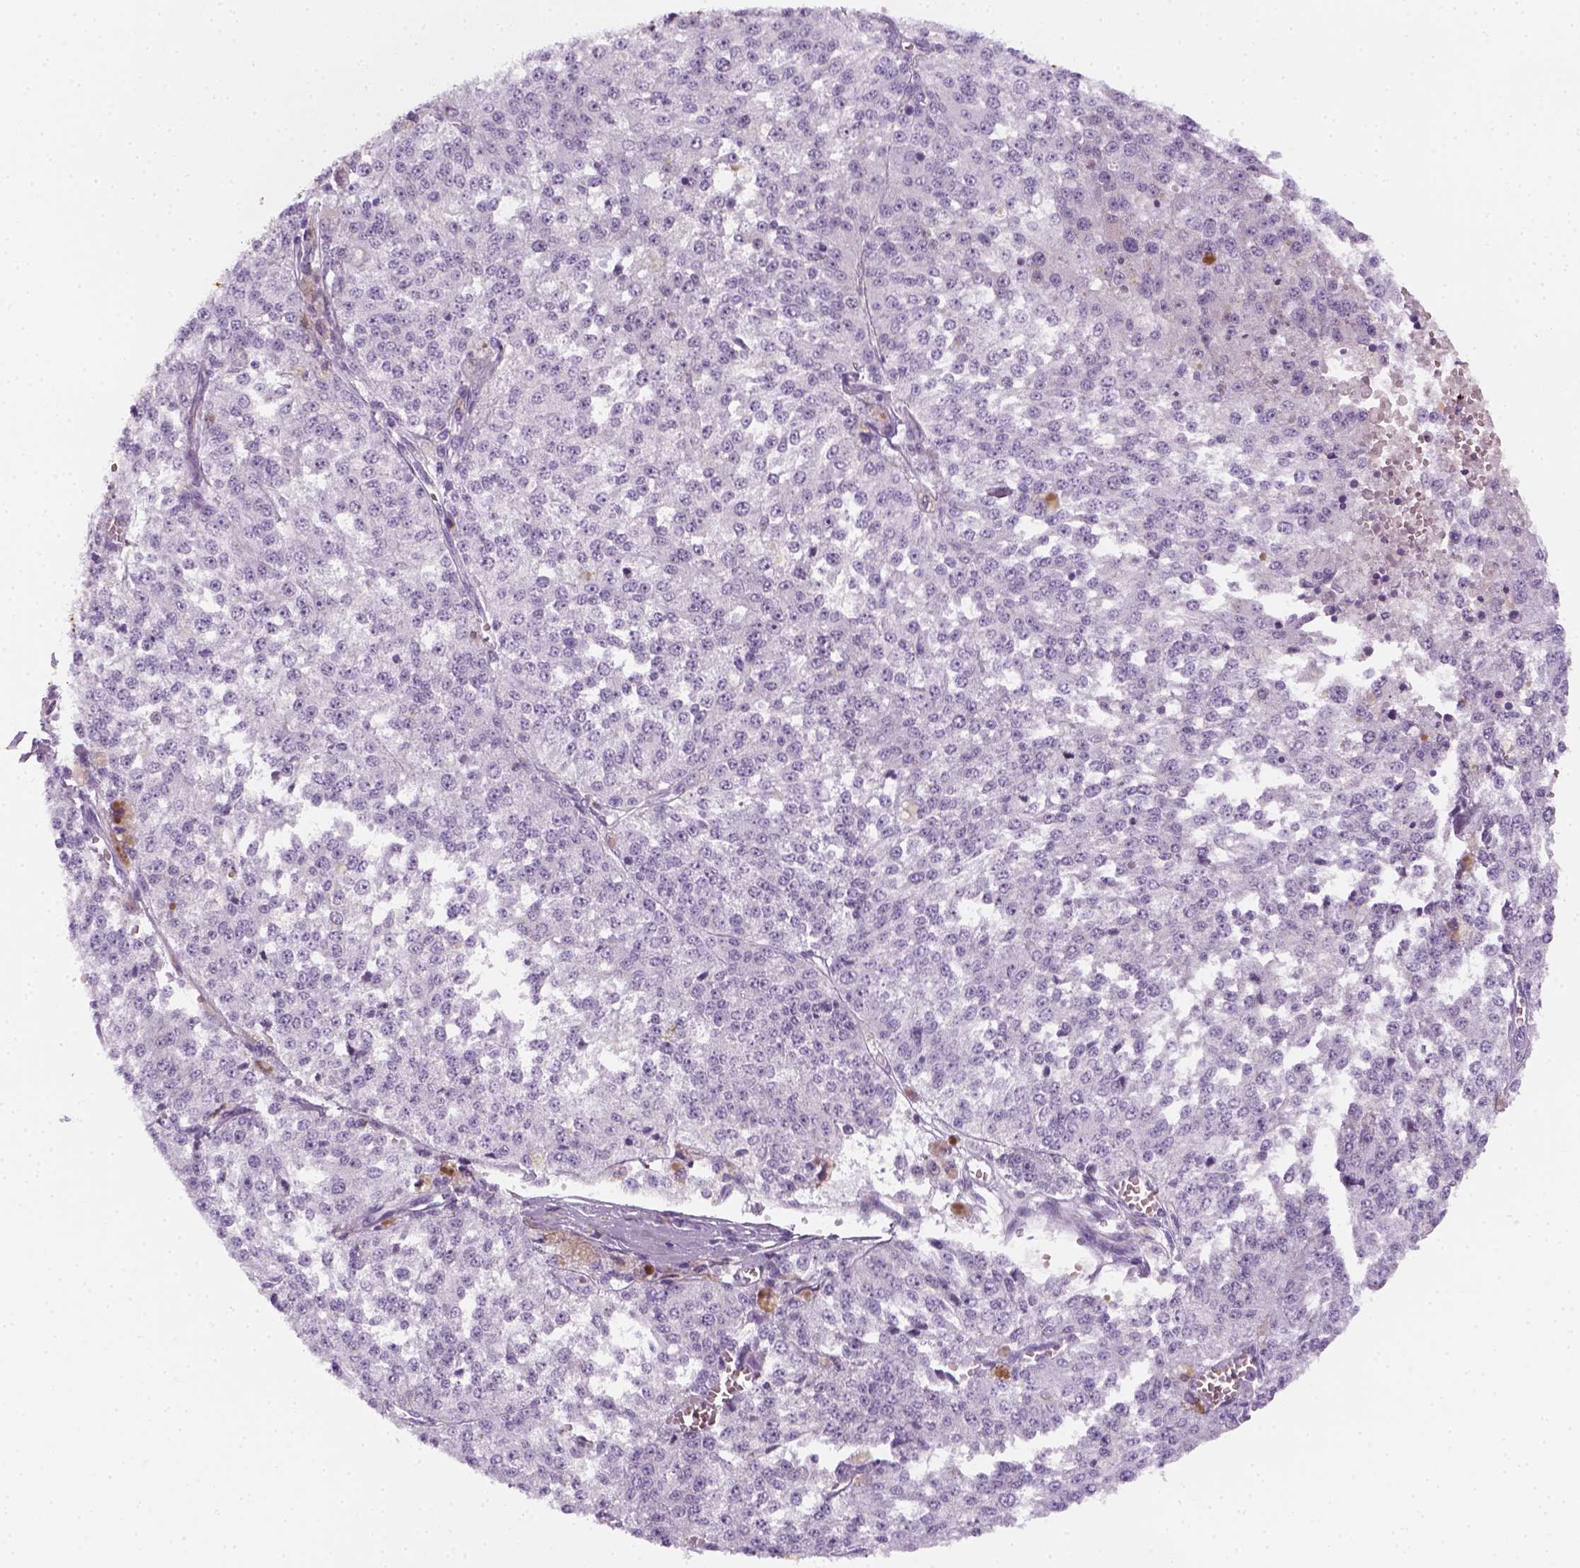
{"staining": {"intensity": "negative", "quantity": "none", "location": "none"}, "tissue": "melanoma", "cell_type": "Tumor cells", "image_type": "cancer", "snomed": [{"axis": "morphology", "description": "Malignant melanoma, Metastatic site"}, {"axis": "topography", "description": "Lymph node"}], "caption": "Immunohistochemistry (IHC) micrograph of human melanoma stained for a protein (brown), which exhibits no positivity in tumor cells.", "gene": "AQP3", "patient": {"sex": "female", "age": 64}}